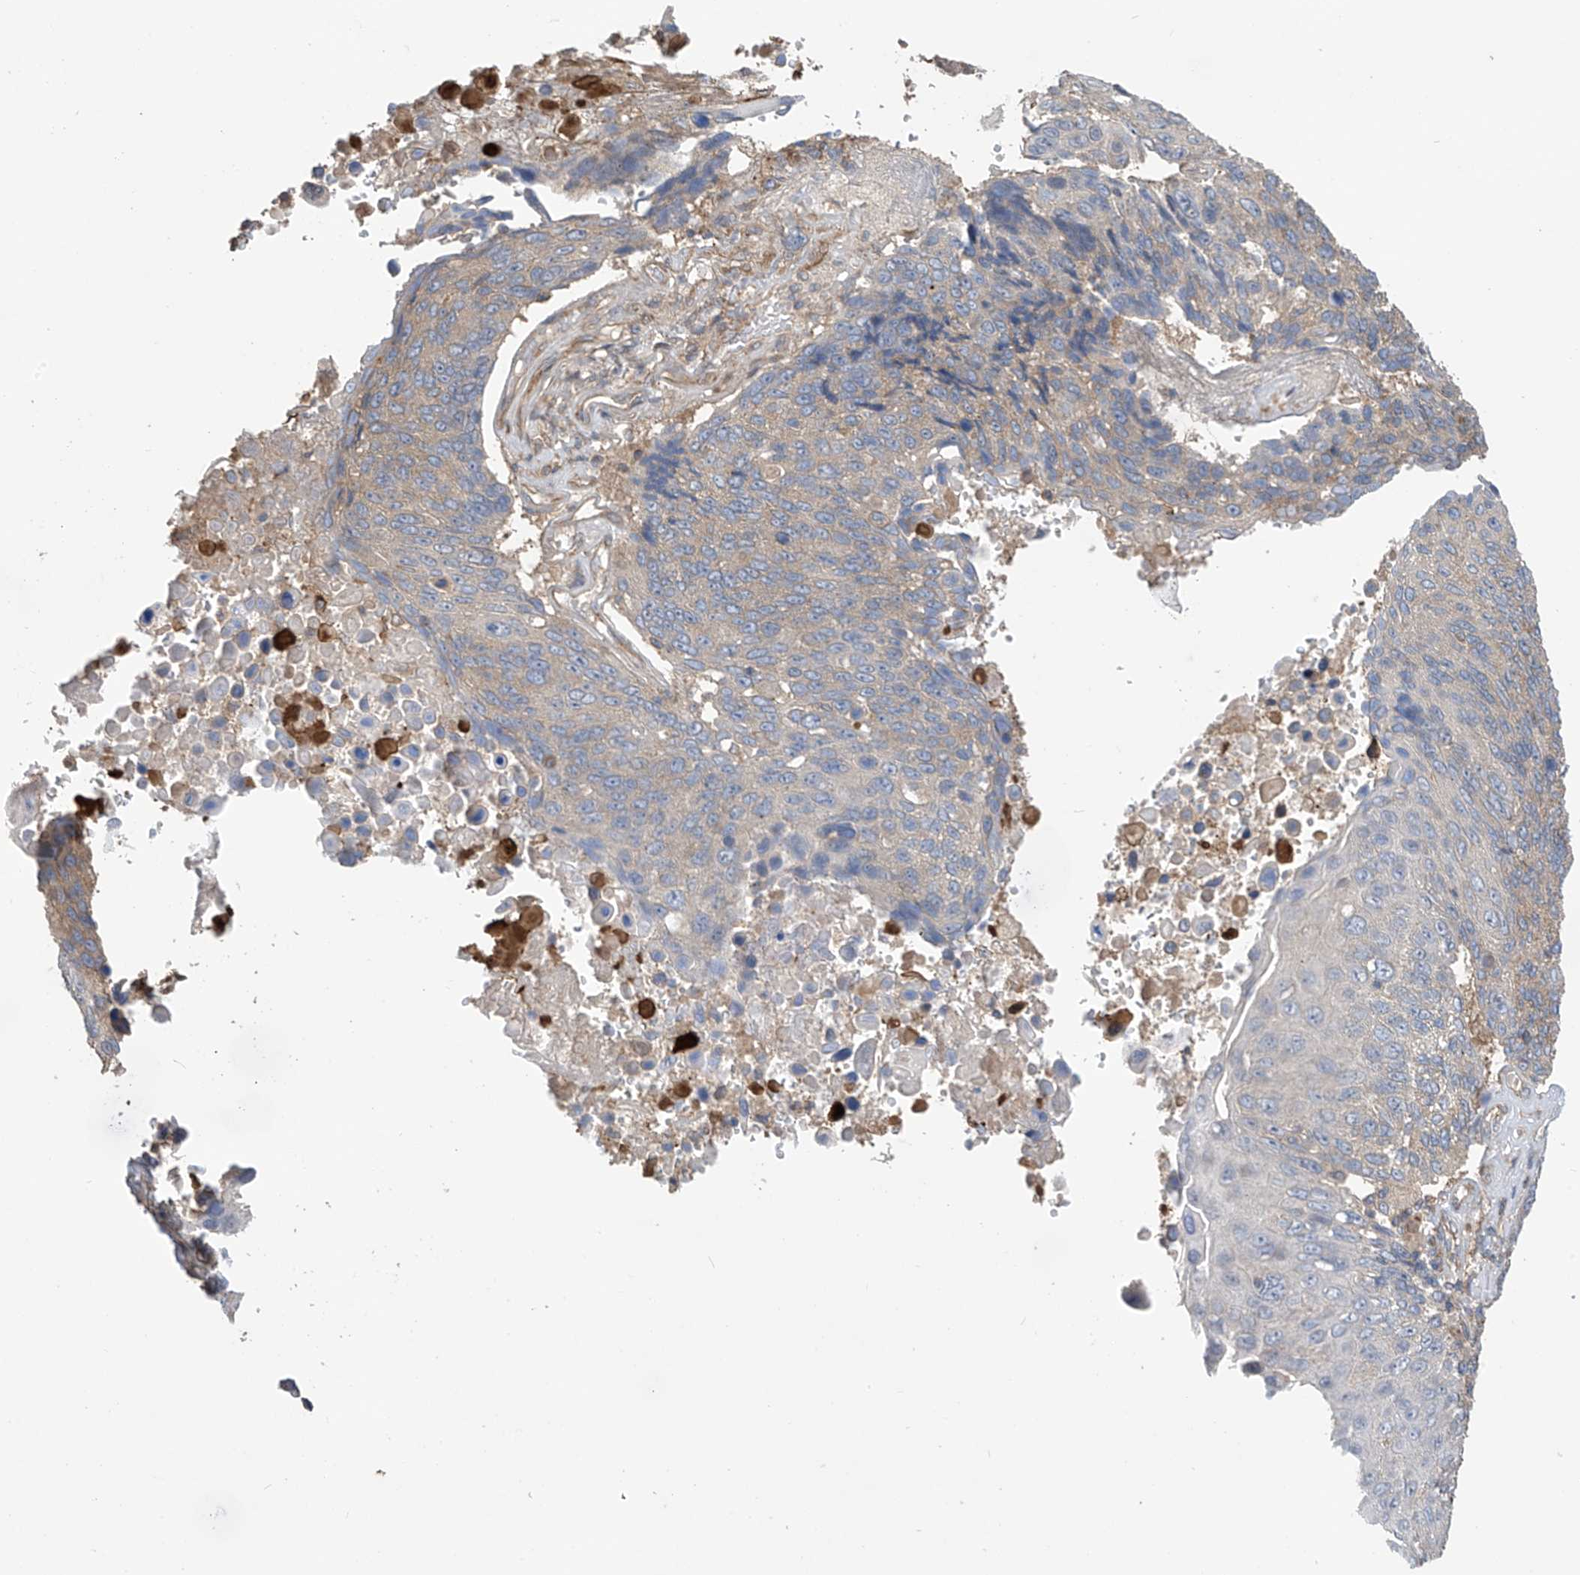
{"staining": {"intensity": "weak", "quantity": "25%-75%", "location": "cytoplasmic/membranous"}, "tissue": "lung cancer", "cell_type": "Tumor cells", "image_type": "cancer", "snomed": [{"axis": "morphology", "description": "Squamous cell carcinoma, NOS"}, {"axis": "topography", "description": "Lung"}], "caption": "Human lung squamous cell carcinoma stained with a brown dye displays weak cytoplasmic/membranous positive expression in about 25%-75% of tumor cells.", "gene": "PHACTR4", "patient": {"sex": "male", "age": 66}}